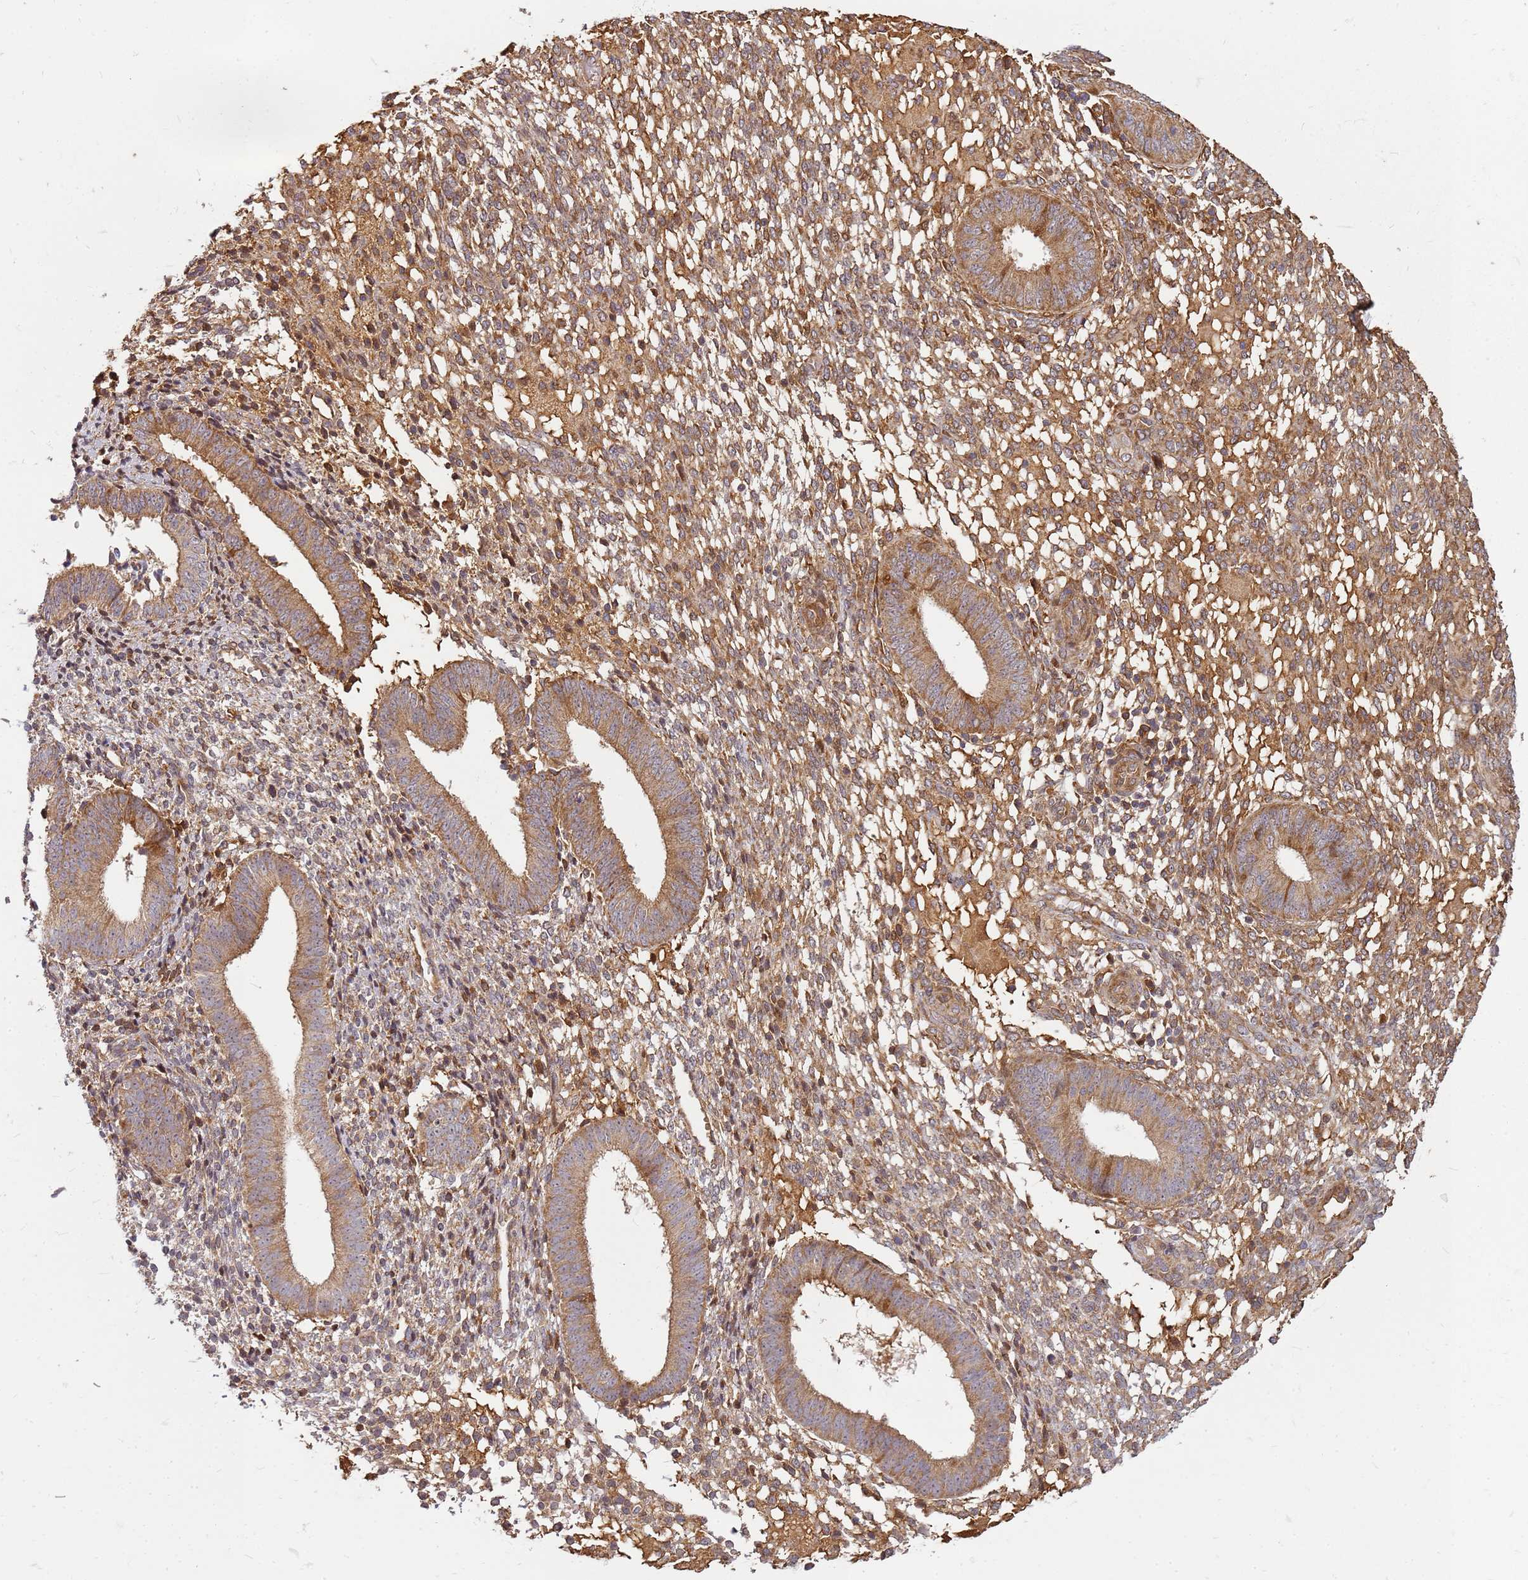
{"staining": {"intensity": "moderate", "quantity": ">75%", "location": "cytoplasmic/membranous"}, "tissue": "endometrium", "cell_type": "Cells in endometrial stroma", "image_type": "normal", "snomed": [{"axis": "morphology", "description": "Normal tissue, NOS"}, {"axis": "topography", "description": "Endometrium"}], "caption": "Moderate cytoplasmic/membranous expression is appreciated in about >75% of cells in endometrial stroma in benign endometrium.", "gene": "CCDC159", "patient": {"sex": "female", "age": 49}}